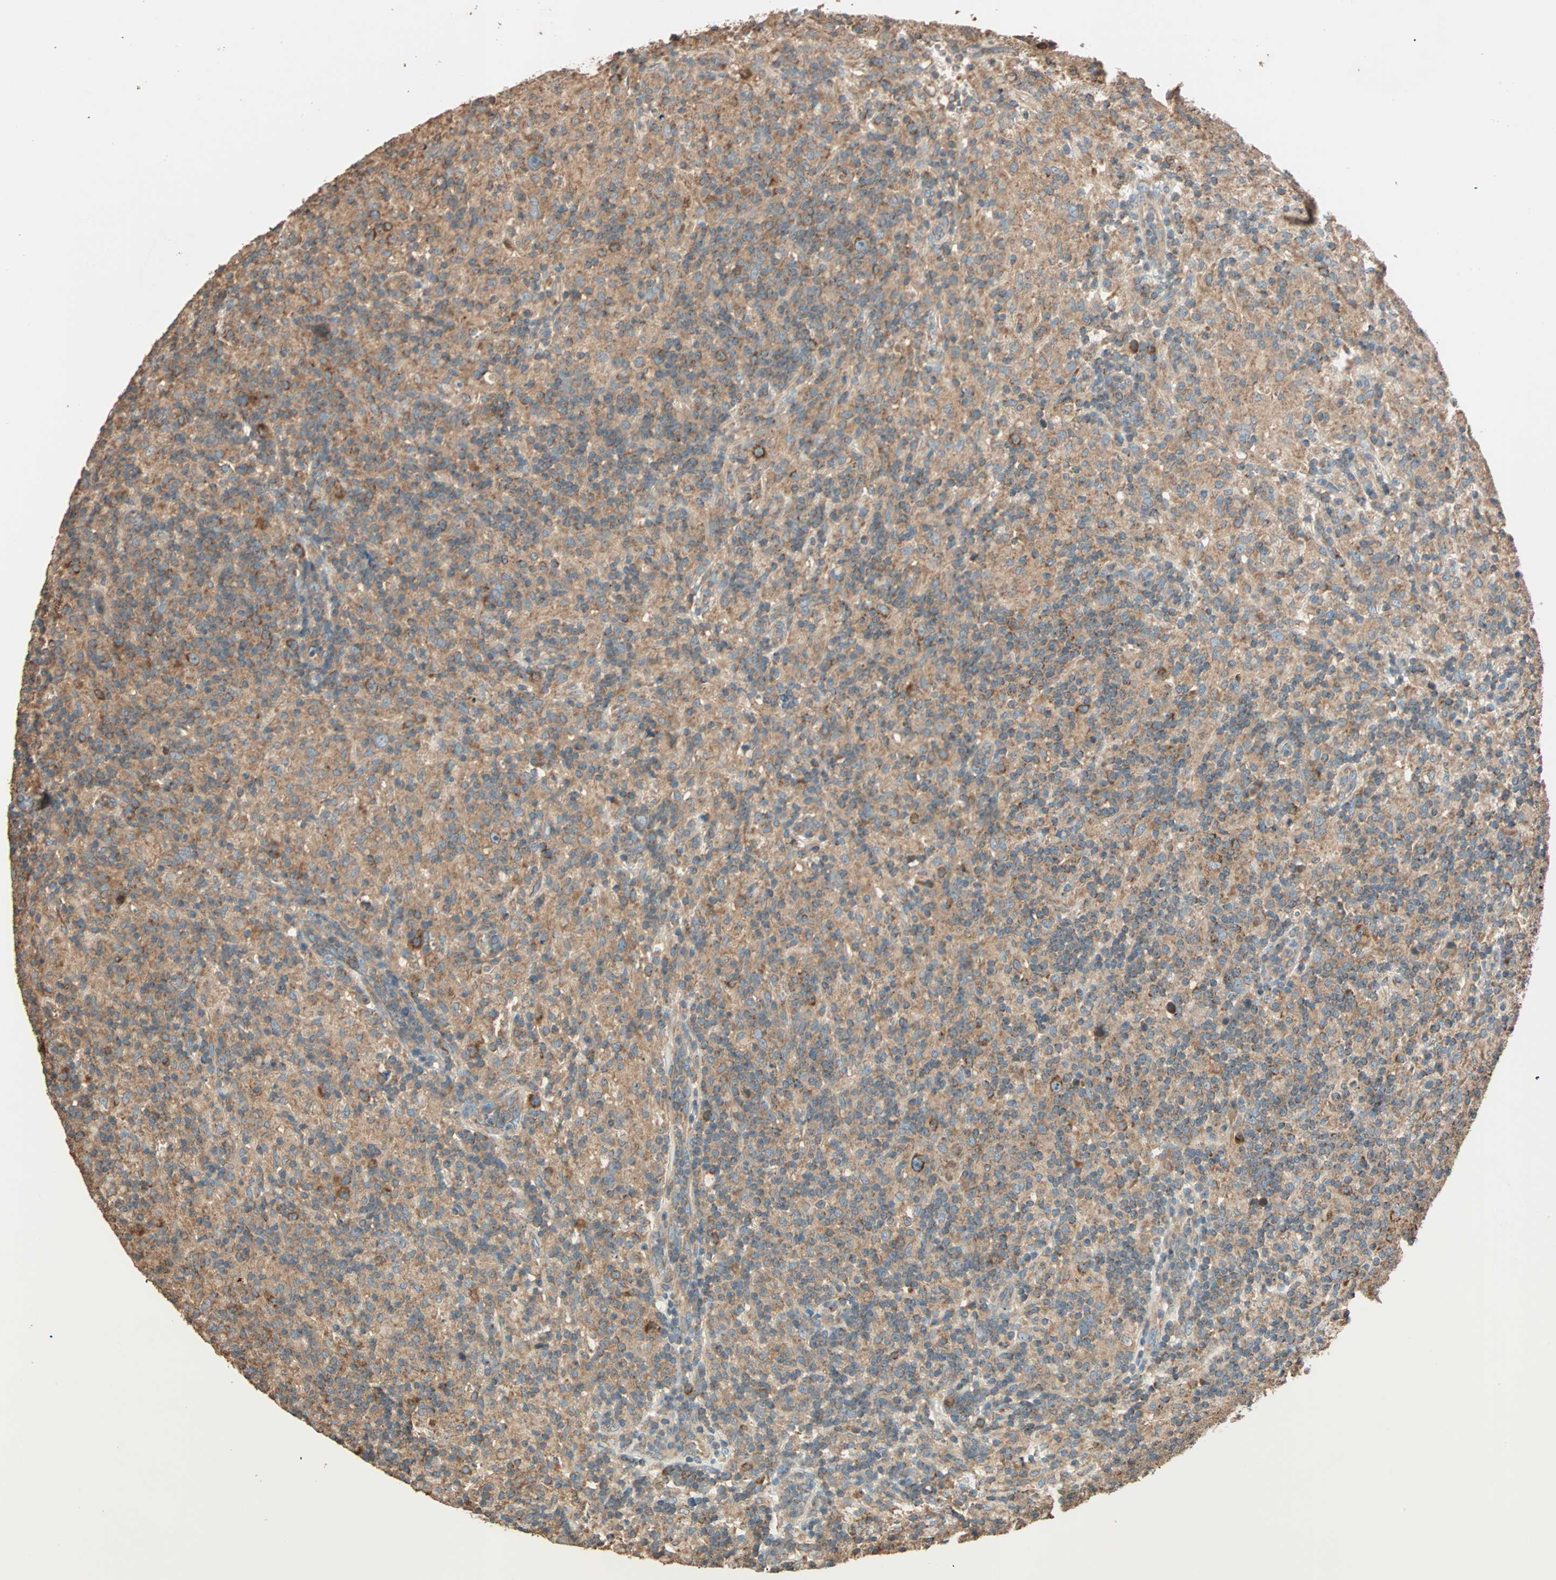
{"staining": {"intensity": "strong", "quantity": ">75%", "location": "cytoplasmic/membranous"}, "tissue": "lymphoma", "cell_type": "Tumor cells", "image_type": "cancer", "snomed": [{"axis": "morphology", "description": "Hodgkin's disease, NOS"}, {"axis": "topography", "description": "Lymph node"}], "caption": "Strong cytoplasmic/membranous protein expression is present in about >75% of tumor cells in Hodgkin's disease.", "gene": "EIF4G2", "patient": {"sex": "male", "age": 70}}